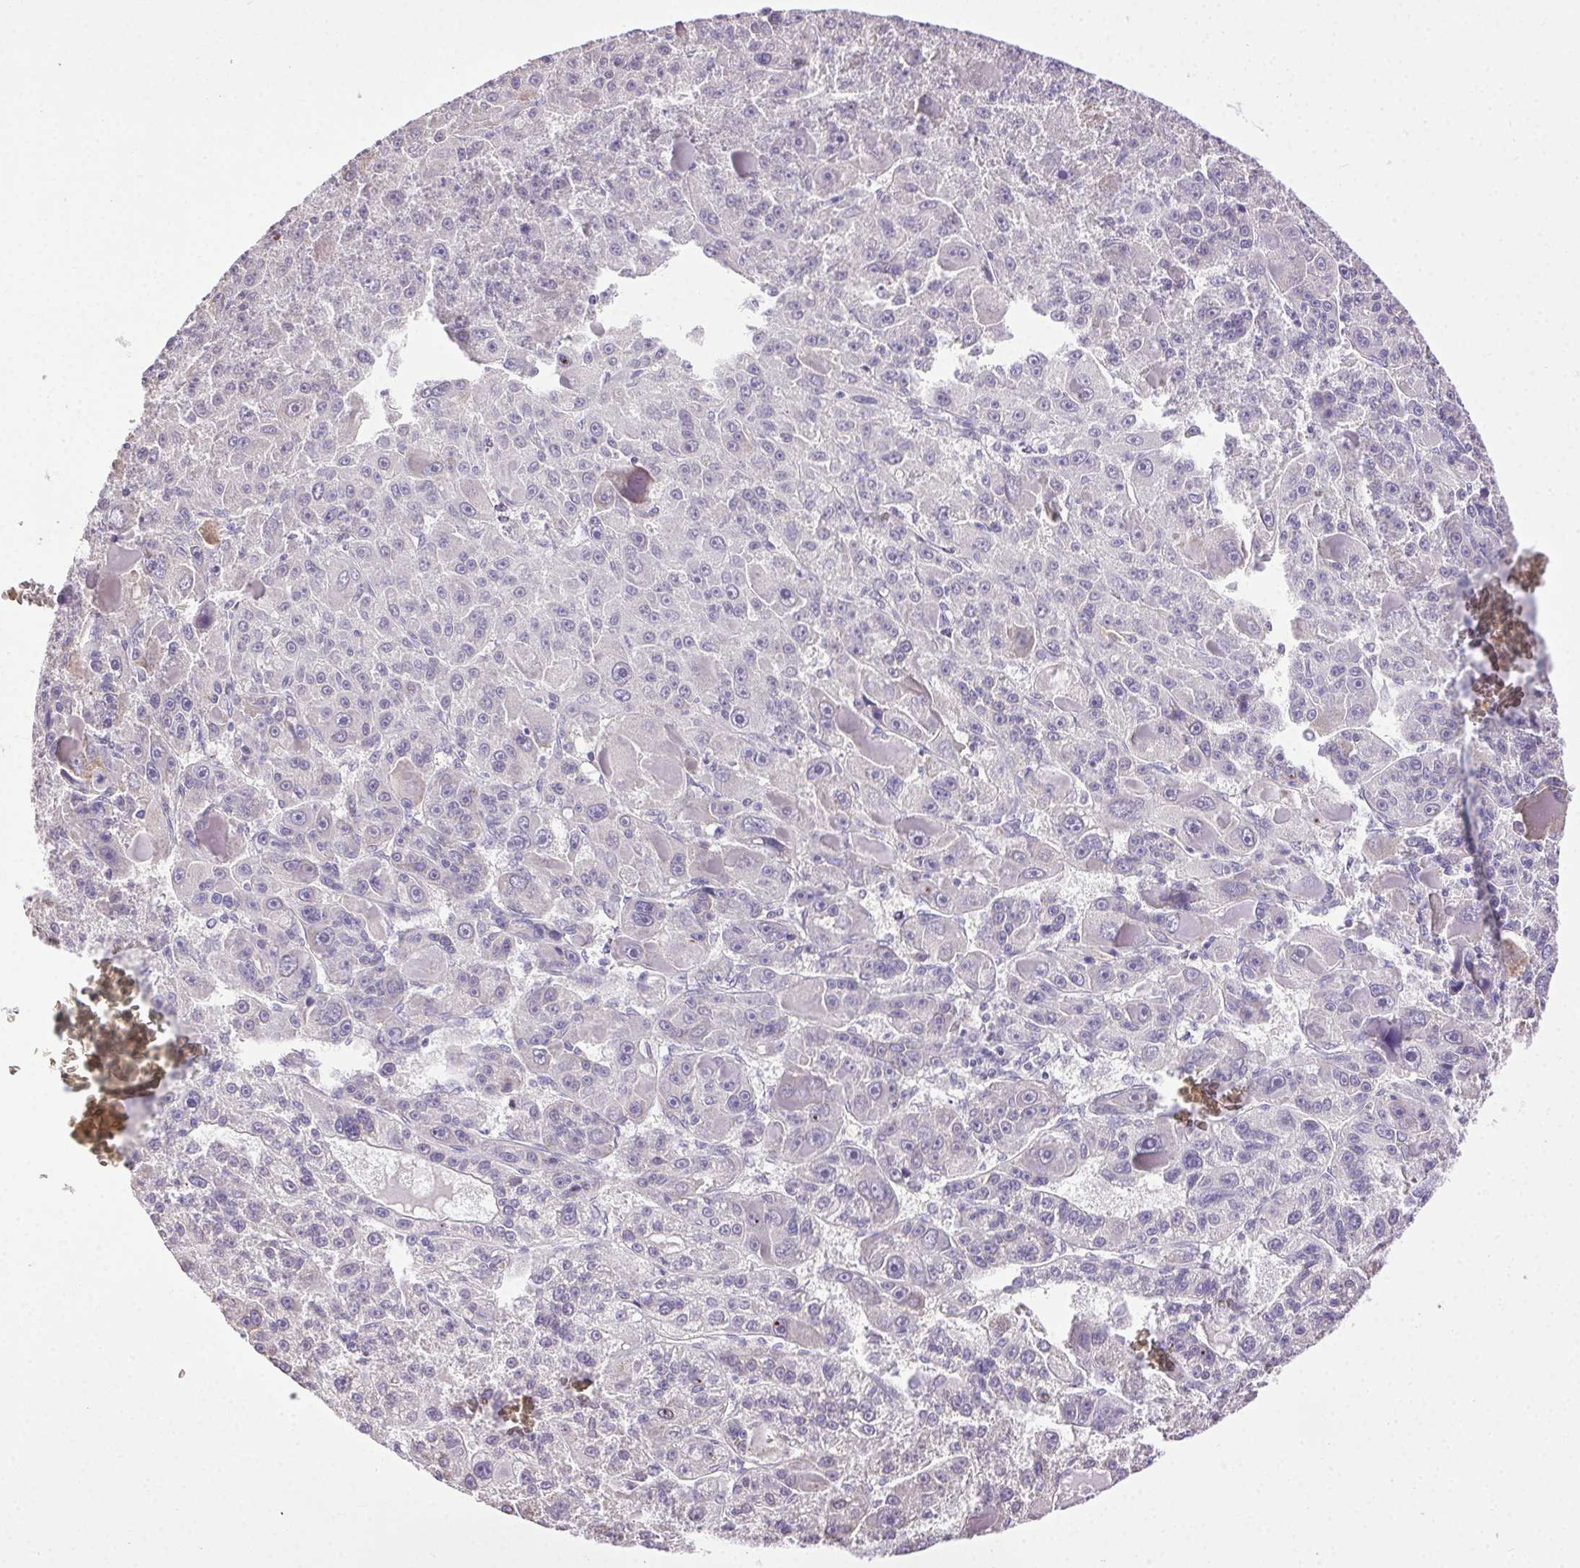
{"staining": {"intensity": "negative", "quantity": "none", "location": "none"}, "tissue": "liver cancer", "cell_type": "Tumor cells", "image_type": "cancer", "snomed": [{"axis": "morphology", "description": "Carcinoma, Hepatocellular, NOS"}, {"axis": "topography", "description": "Liver"}], "caption": "Immunohistochemical staining of human hepatocellular carcinoma (liver) shows no significant expression in tumor cells.", "gene": "SNX31", "patient": {"sex": "male", "age": 76}}